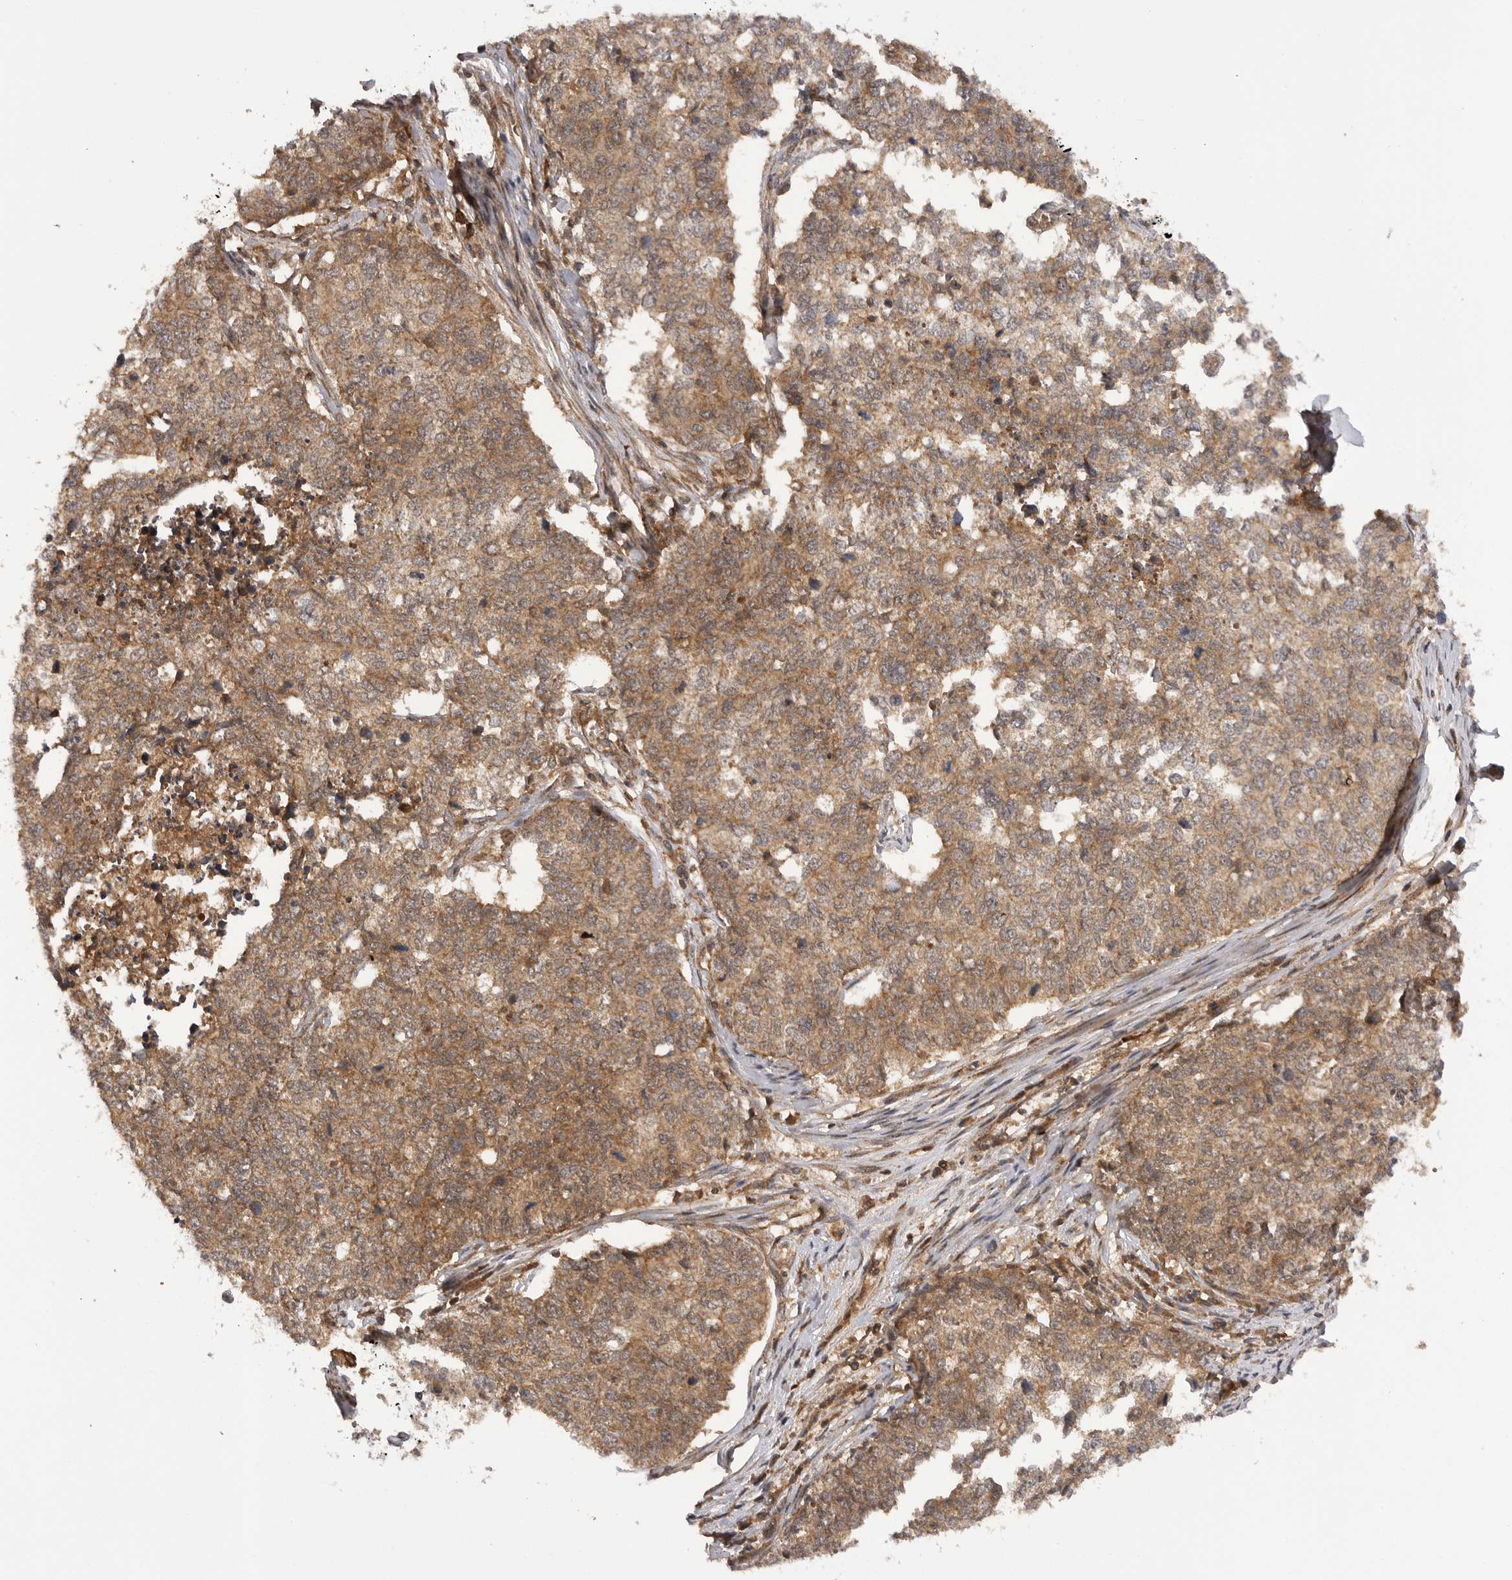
{"staining": {"intensity": "moderate", "quantity": ">75%", "location": "cytoplasmic/membranous"}, "tissue": "cervical cancer", "cell_type": "Tumor cells", "image_type": "cancer", "snomed": [{"axis": "morphology", "description": "Squamous cell carcinoma, NOS"}, {"axis": "topography", "description": "Cervix"}], "caption": "Immunohistochemical staining of human cervical squamous cell carcinoma demonstrates moderate cytoplasmic/membranous protein expression in about >75% of tumor cells.", "gene": "PRDX4", "patient": {"sex": "female", "age": 63}}